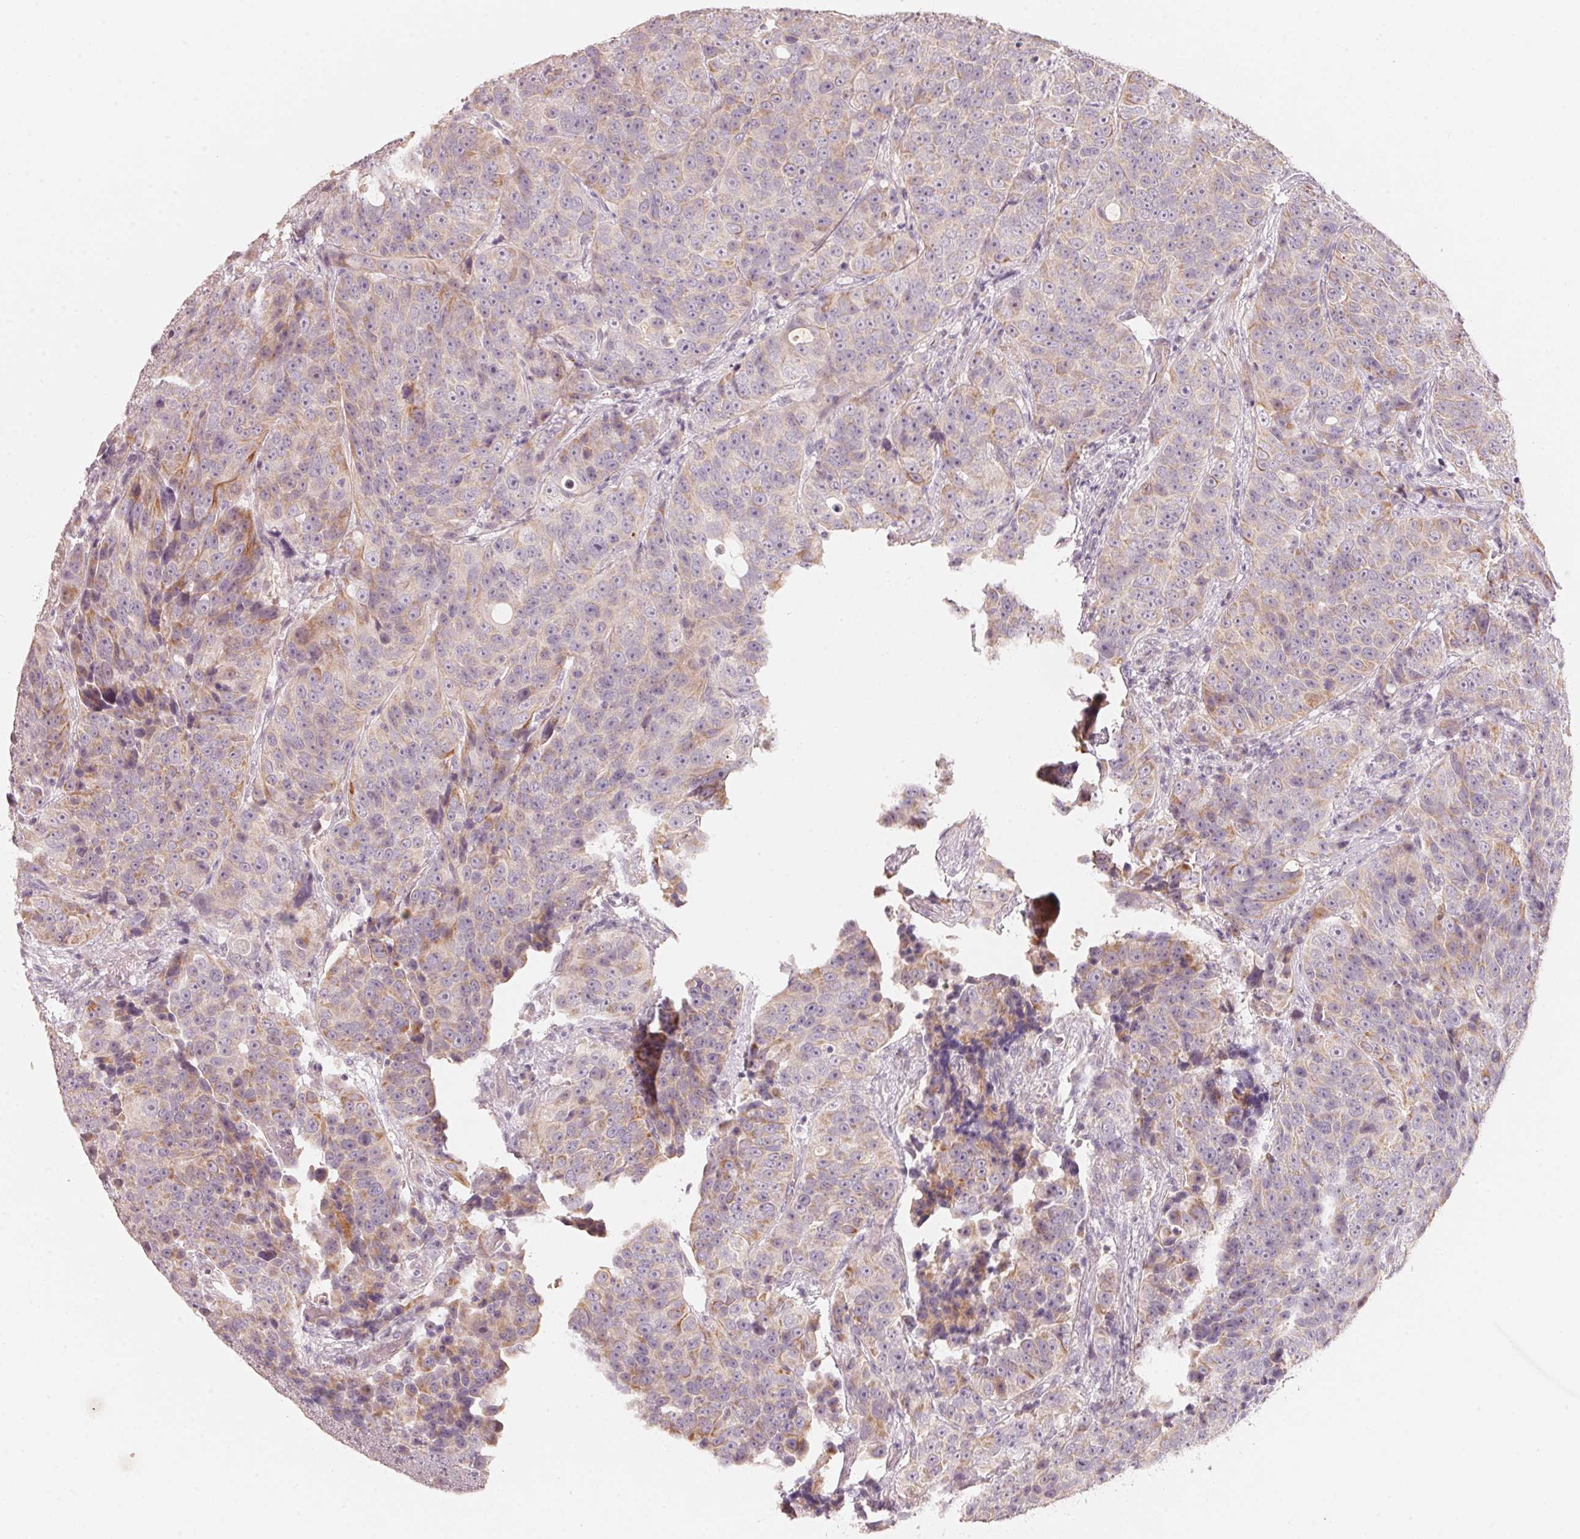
{"staining": {"intensity": "moderate", "quantity": "<25%", "location": "cytoplasmic/membranous"}, "tissue": "urothelial cancer", "cell_type": "Tumor cells", "image_type": "cancer", "snomed": [{"axis": "morphology", "description": "Urothelial carcinoma, NOS"}, {"axis": "topography", "description": "Urinary bladder"}], "caption": "The immunohistochemical stain labels moderate cytoplasmic/membranous positivity in tumor cells of urothelial cancer tissue.", "gene": "TP53AIP1", "patient": {"sex": "male", "age": 52}}